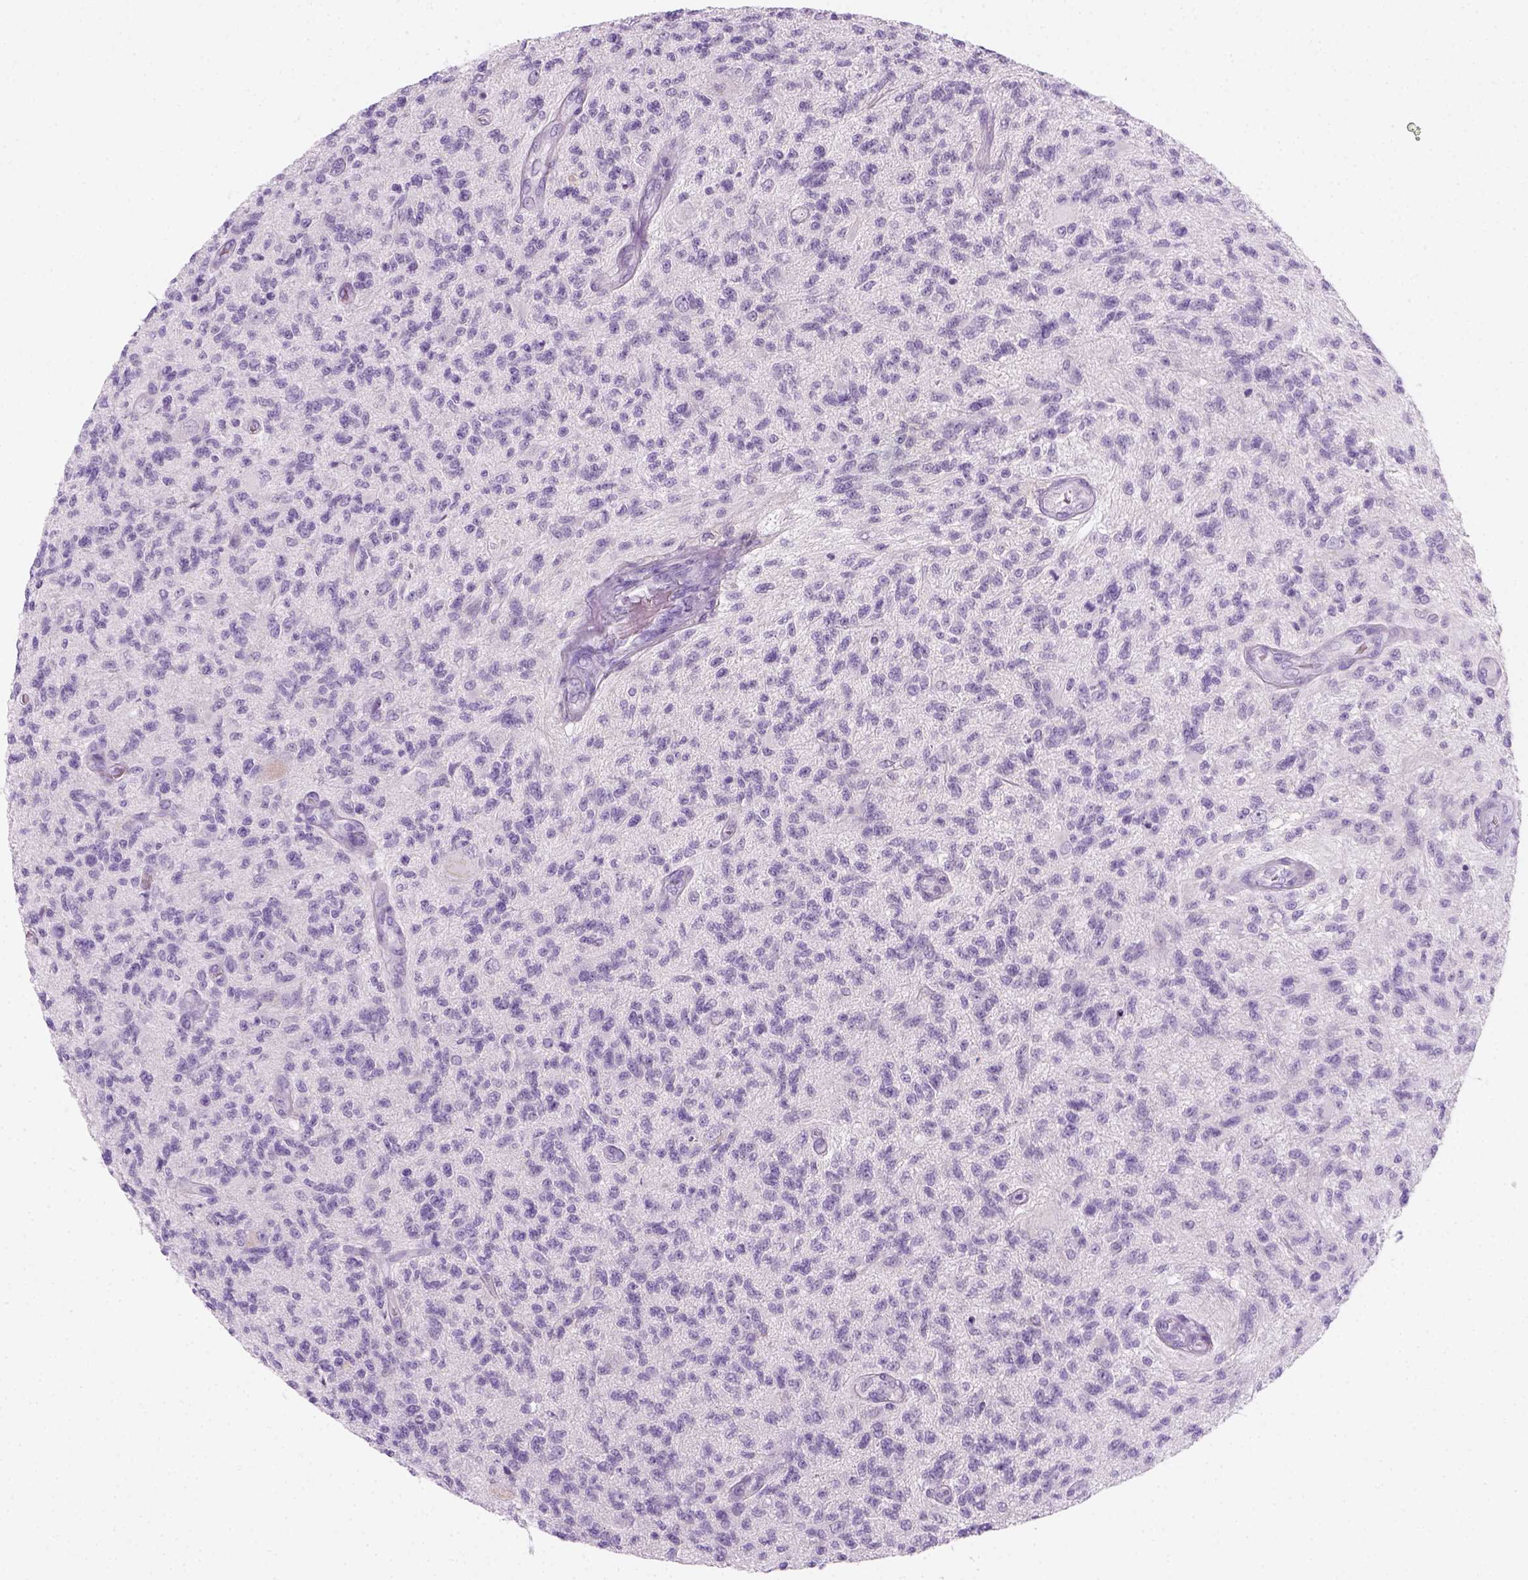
{"staining": {"intensity": "negative", "quantity": "none", "location": "none"}, "tissue": "glioma", "cell_type": "Tumor cells", "image_type": "cancer", "snomed": [{"axis": "morphology", "description": "Glioma, malignant, High grade"}, {"axis": "topography", "description": "Brain"}], "caption": "Human glioma stained for a protein using immunohistochemistry displays no positivity in tumor cells.", "gene": "AQP3", "patient": {"sex": "male", "age": 56}}